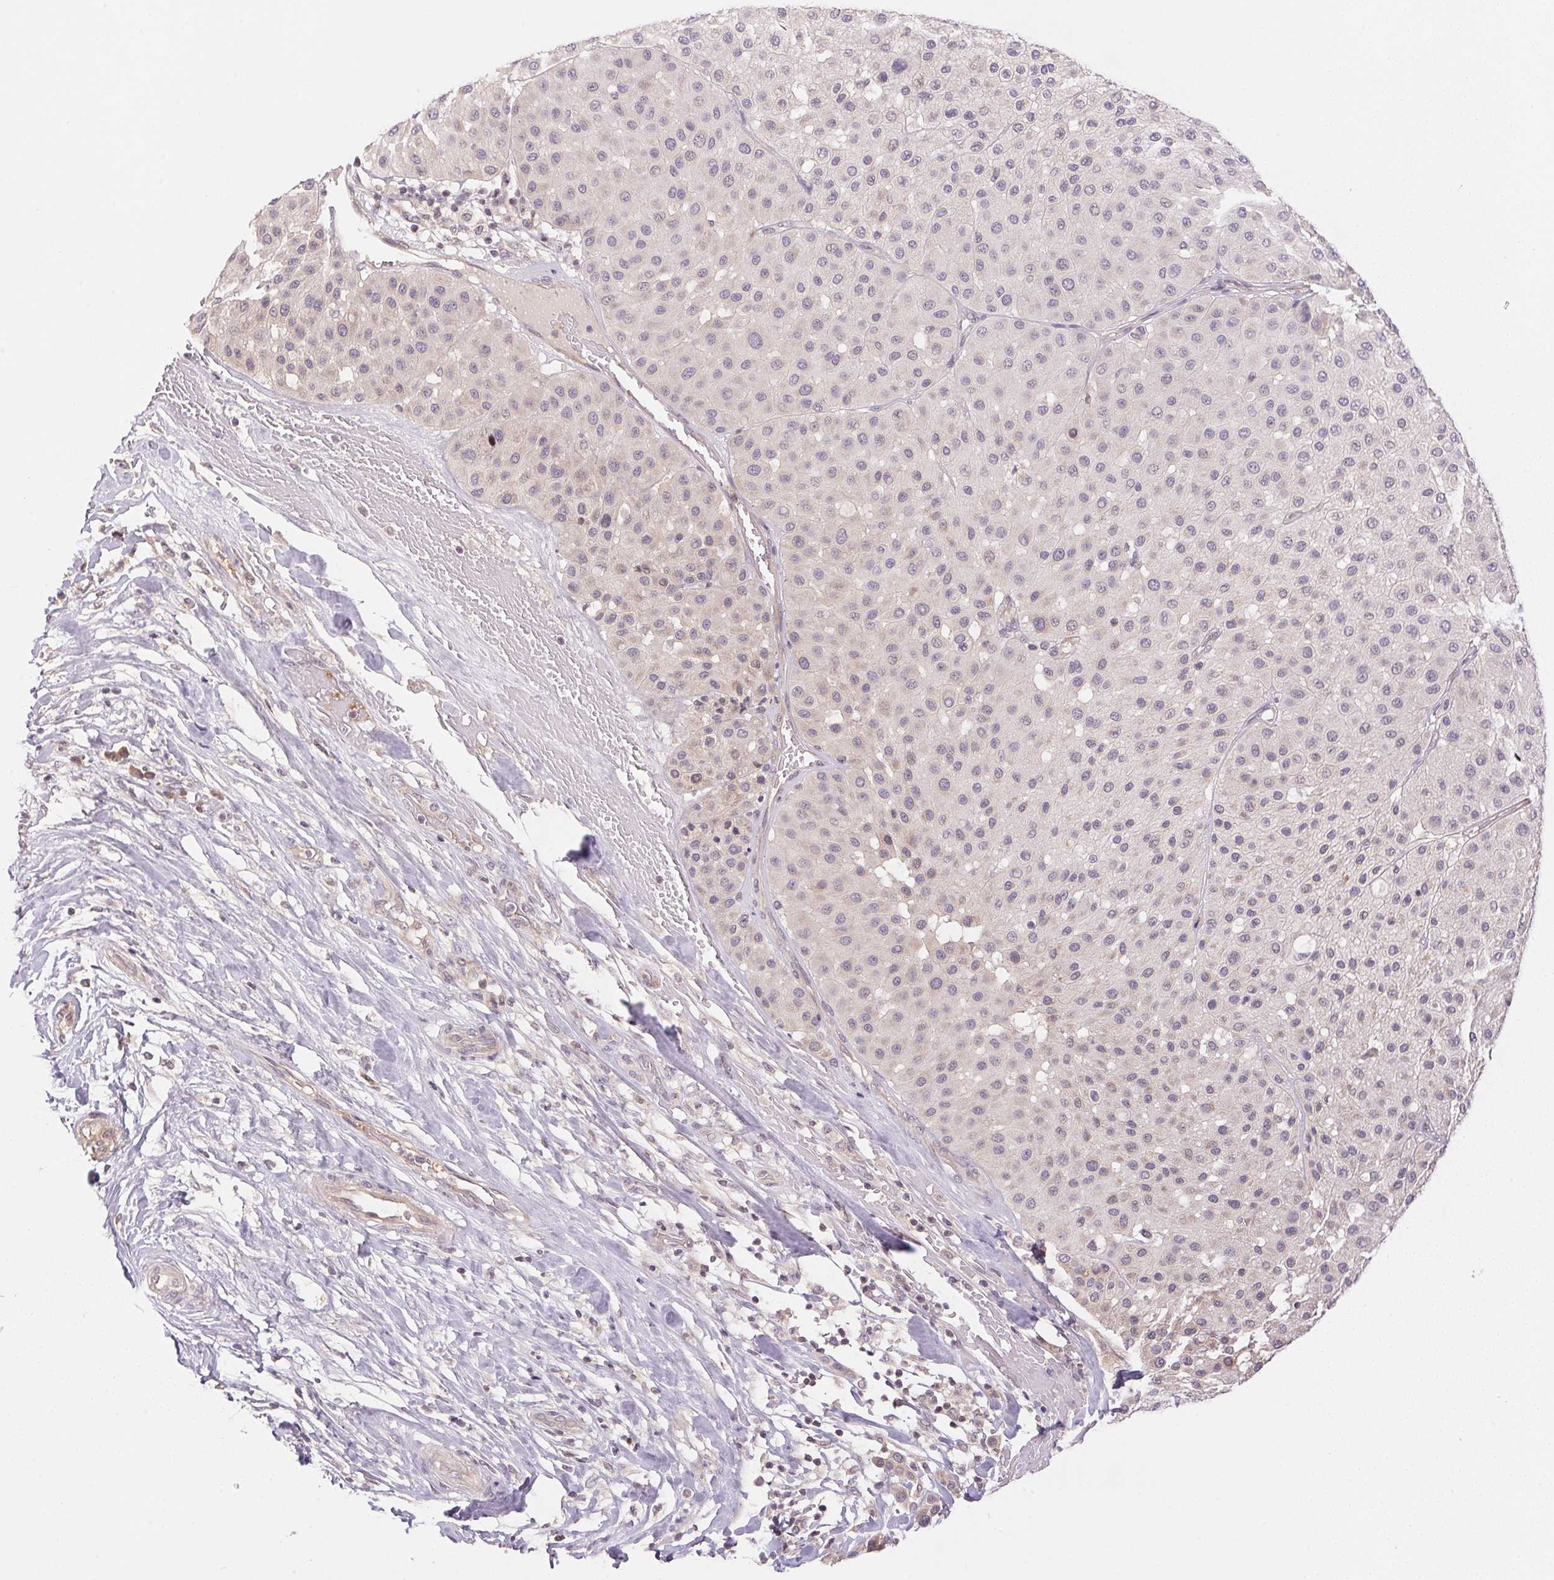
{"staining": {"intensity": "weak", "quantity": "<25%", "location": "cytoplasmic/membranous"}, "tissue": "melanoma", "cell_type": "Tumor cells", "image_type": "cancer", "snomed": [{"axis": "morphology", "description": "Malignant melanoma, Metastatic site"}, {"axis": "topography", "description": "Smooth muscle"}], "caption": "Immunohistochemical staining of melanoma reveals no significant staining in tumor cells.", "gene": "BNIP5", "patient": {"sex": "male", "age": 41}}